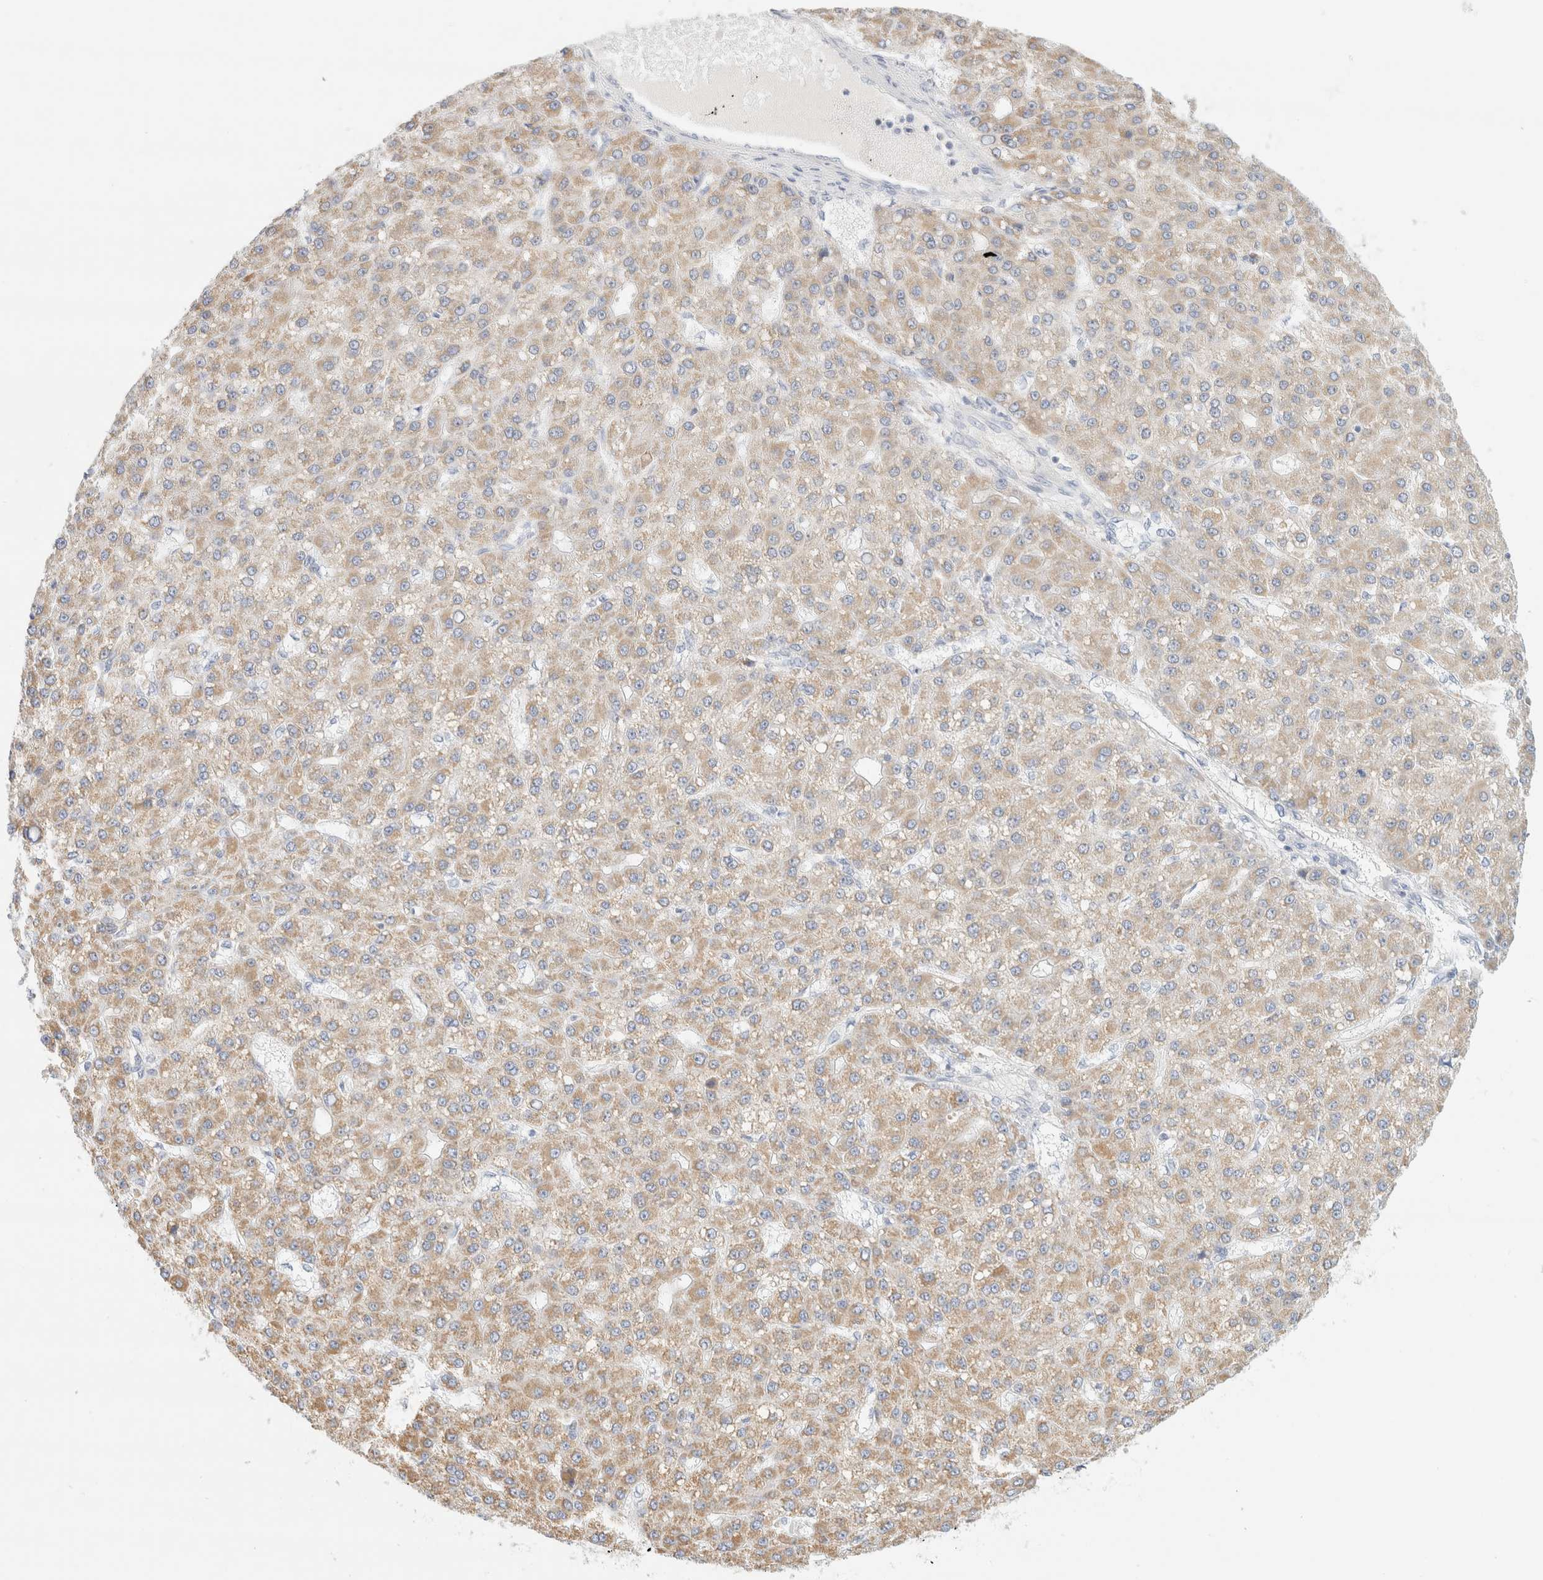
{"staining": {"intensity": "weak", "quantity": ">75%", "location": "cytoplasmic/membranous"}, "tissue": "liver cancer", "cell_type": "Tumor cells", "image_type": "cancer", "snomed": [{"axis": "morphology", "description": "Carcinoma, Hepatocellular, NOS"}, {"axis": "topography", "description": "Liver"}], "caption": "A histopathology image of liver cancer stained for a protein shows weak cytoplasmic/membranous brown staining in tumor cells.", "gene": "HDHD3", "patient": {"sex": "male", "age": 67}}